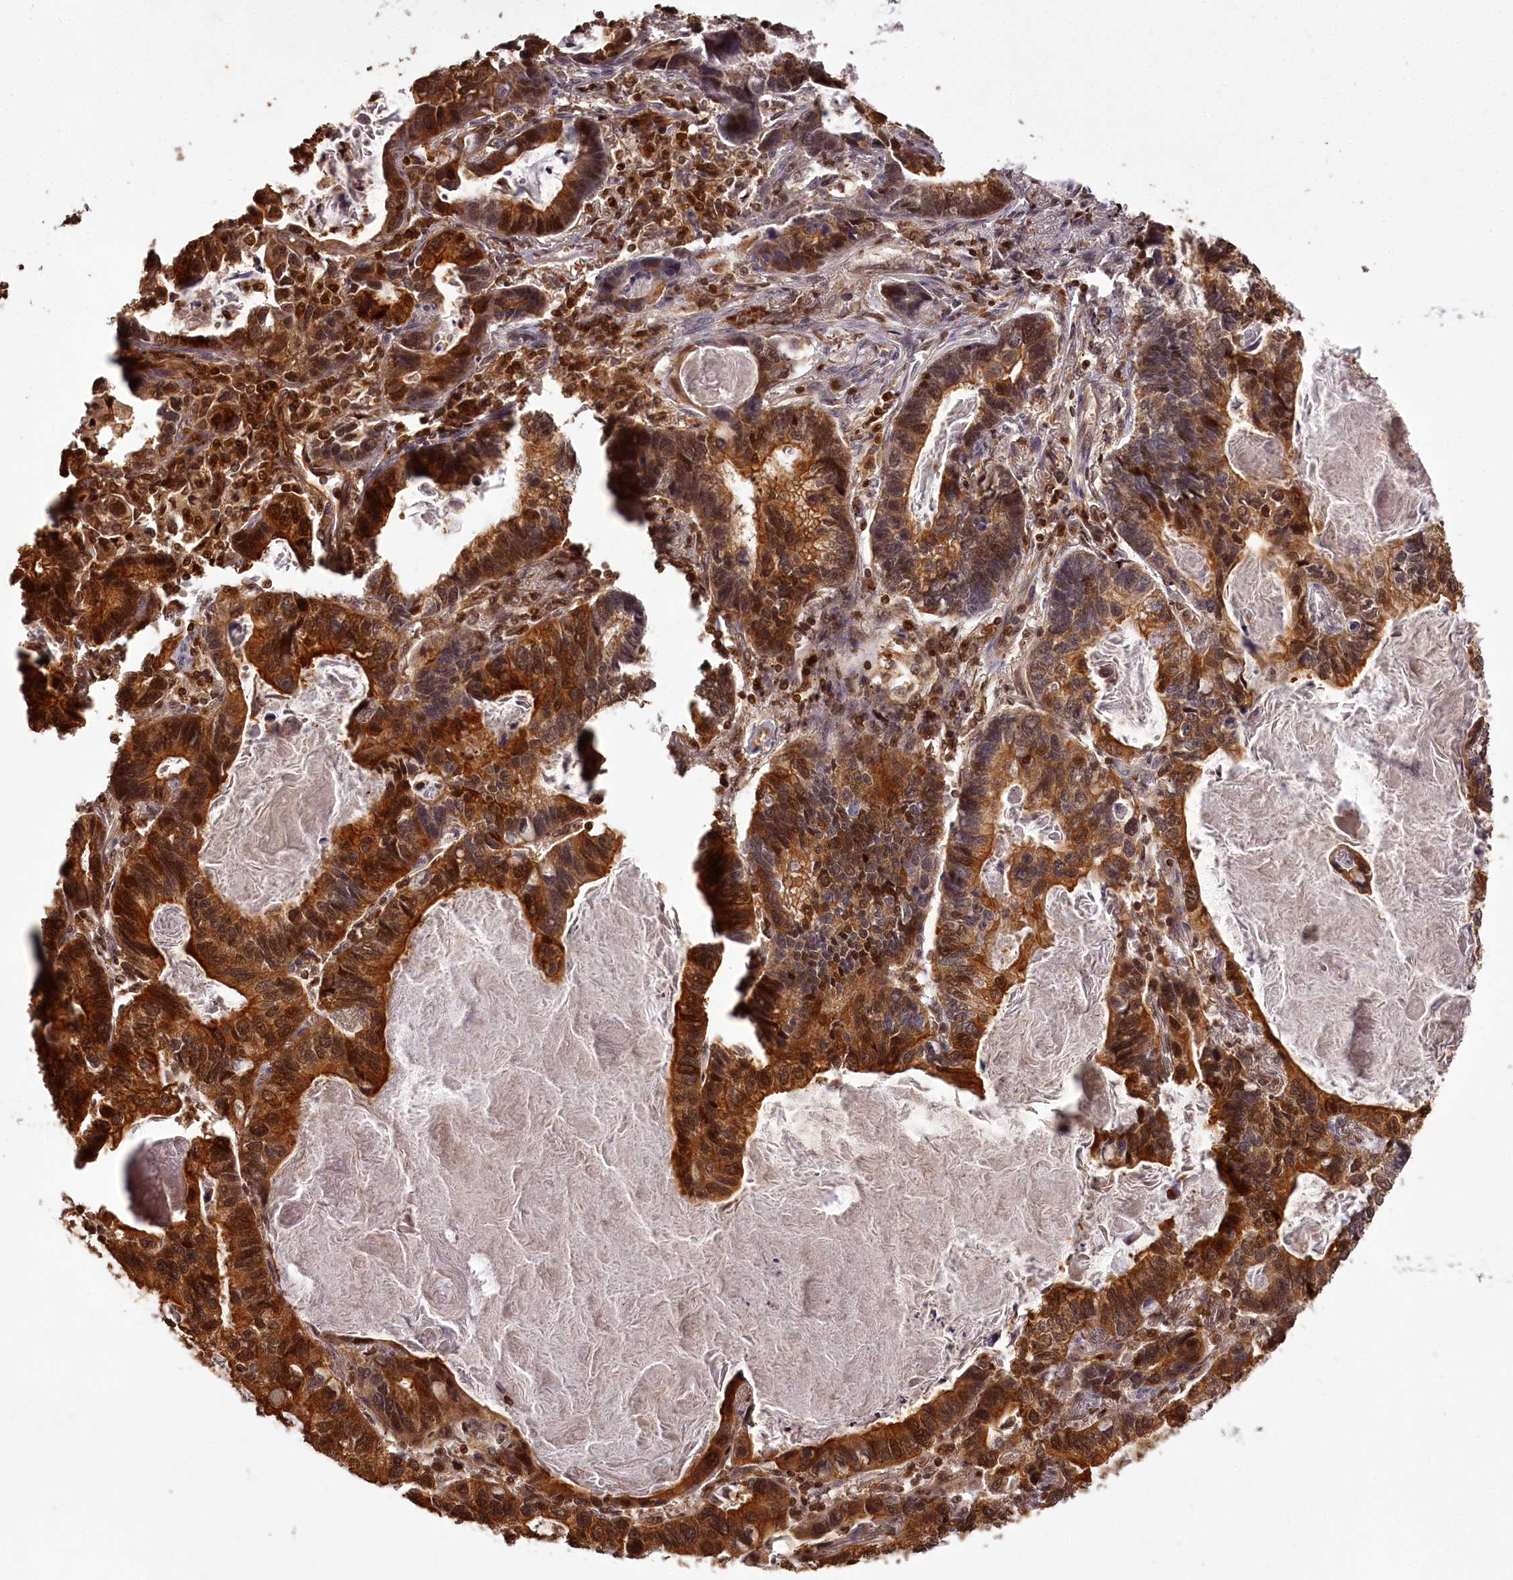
{"staining": {"intensity": "strong", "quantity": ">75%", "location": "cytoplasmic/membranous,nuclear"}, "tissue": "lung cancer", "cell_type": "Tumor cells", "image_type": "cancer", "snomed": [{"axis": "morphology", "description": "Adenocarcinoma, NOS"}, {"axis": "topography", "description": "Lung"}], "caption": "Immunohistochemical staining of lung adenocarcinoma demonstrates strong cytoplasmic/membranous and nuclear protein staining in about >75% of tumor cells.", "gene": "NPRL2", "patient": {"sex": "male", "age": 67}}